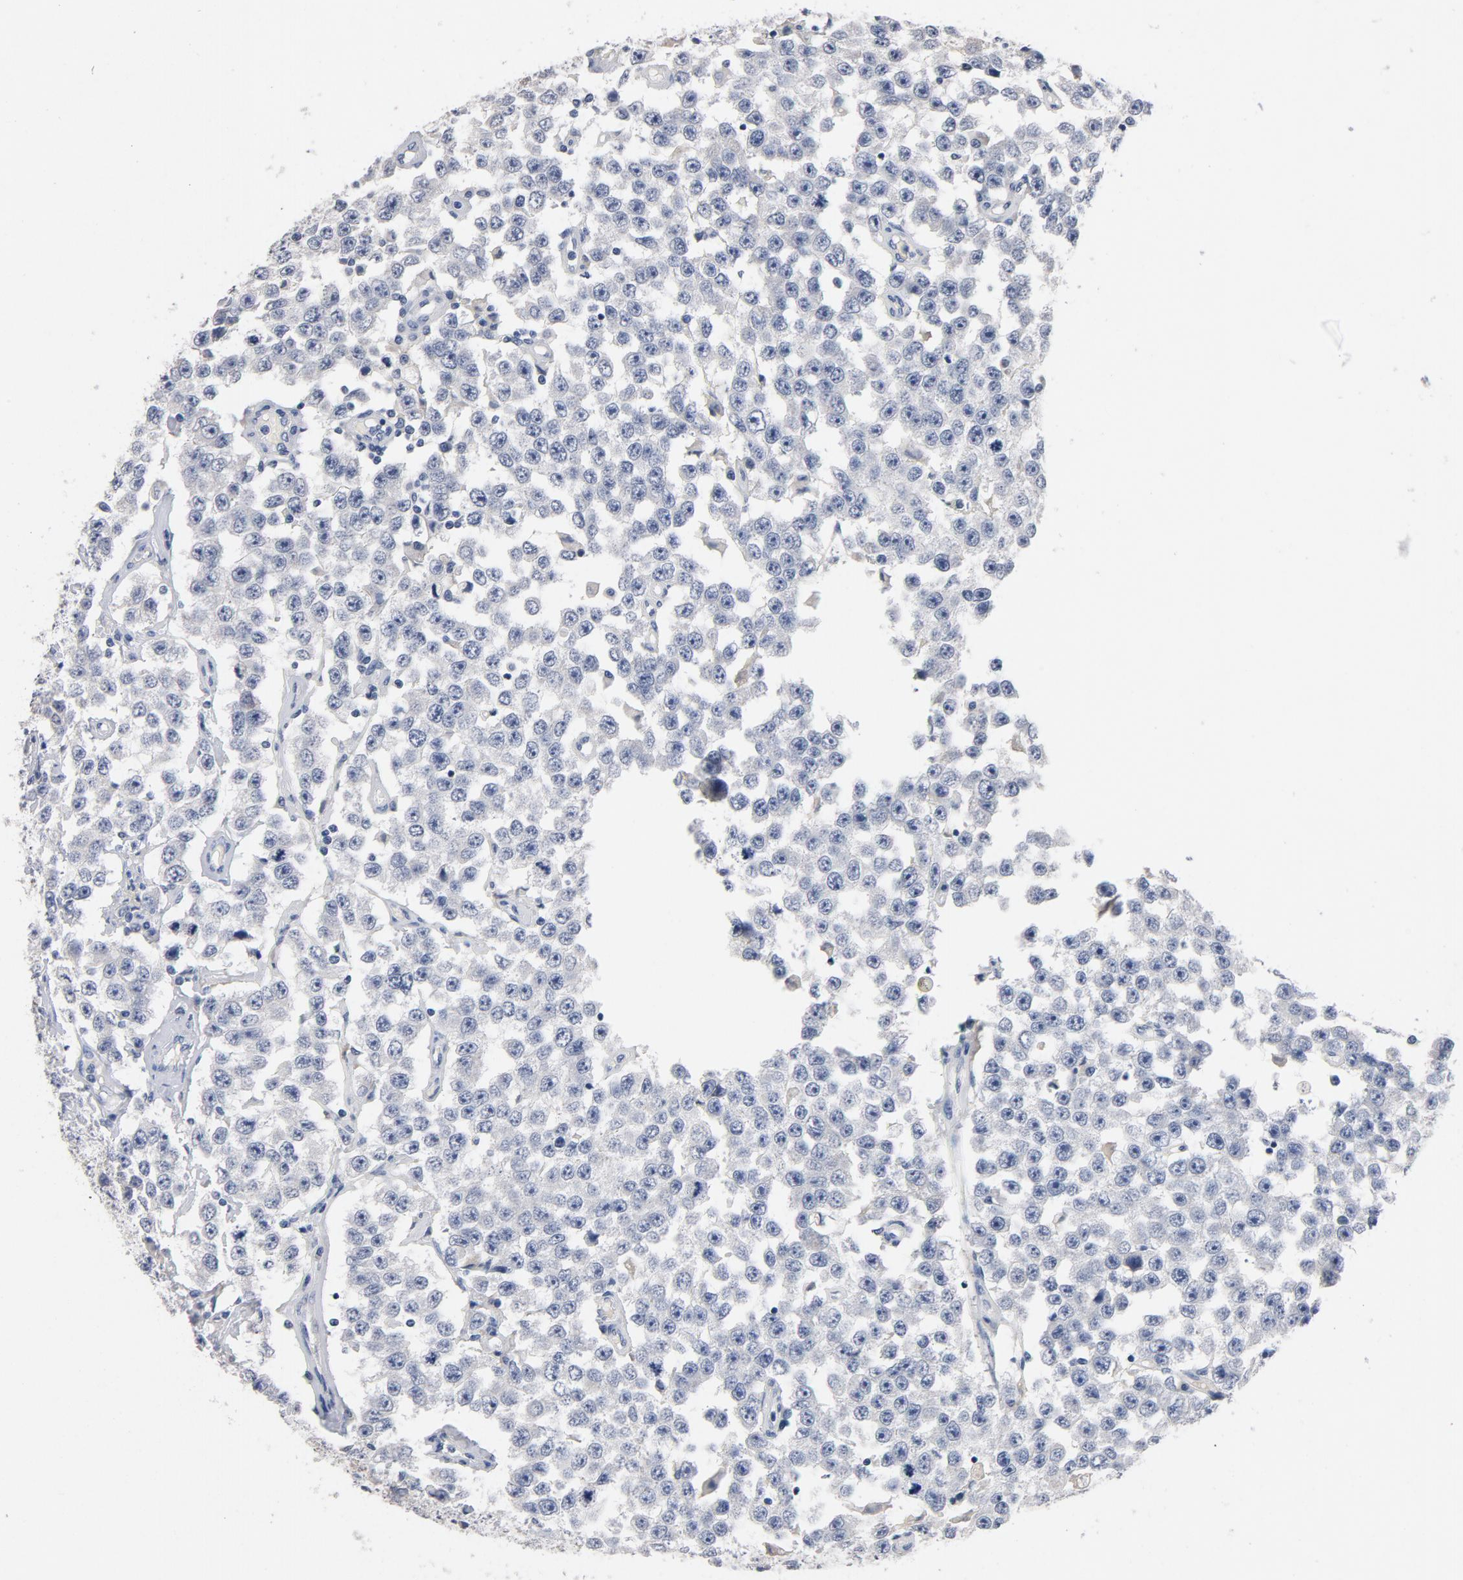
{"staining": {"intensity": "negative", "quantity": "none", "location": "none"}, "tissue": "testis cancer", "cell_type": "Tumor cells", "image_type": "cancer", "snomed": [{"axis": "morphology", "description": "Seminoma, NOS"}, {"axis": "topography", "description": "Testis"}], "caption": "An immunohistochemistry micrograph of seminoma (testis) is shown. There is no staining in tumor cells of seminoma (testis).", "gene": "ZCCHC13", "patient": {"sex": "male", "age": 52}}